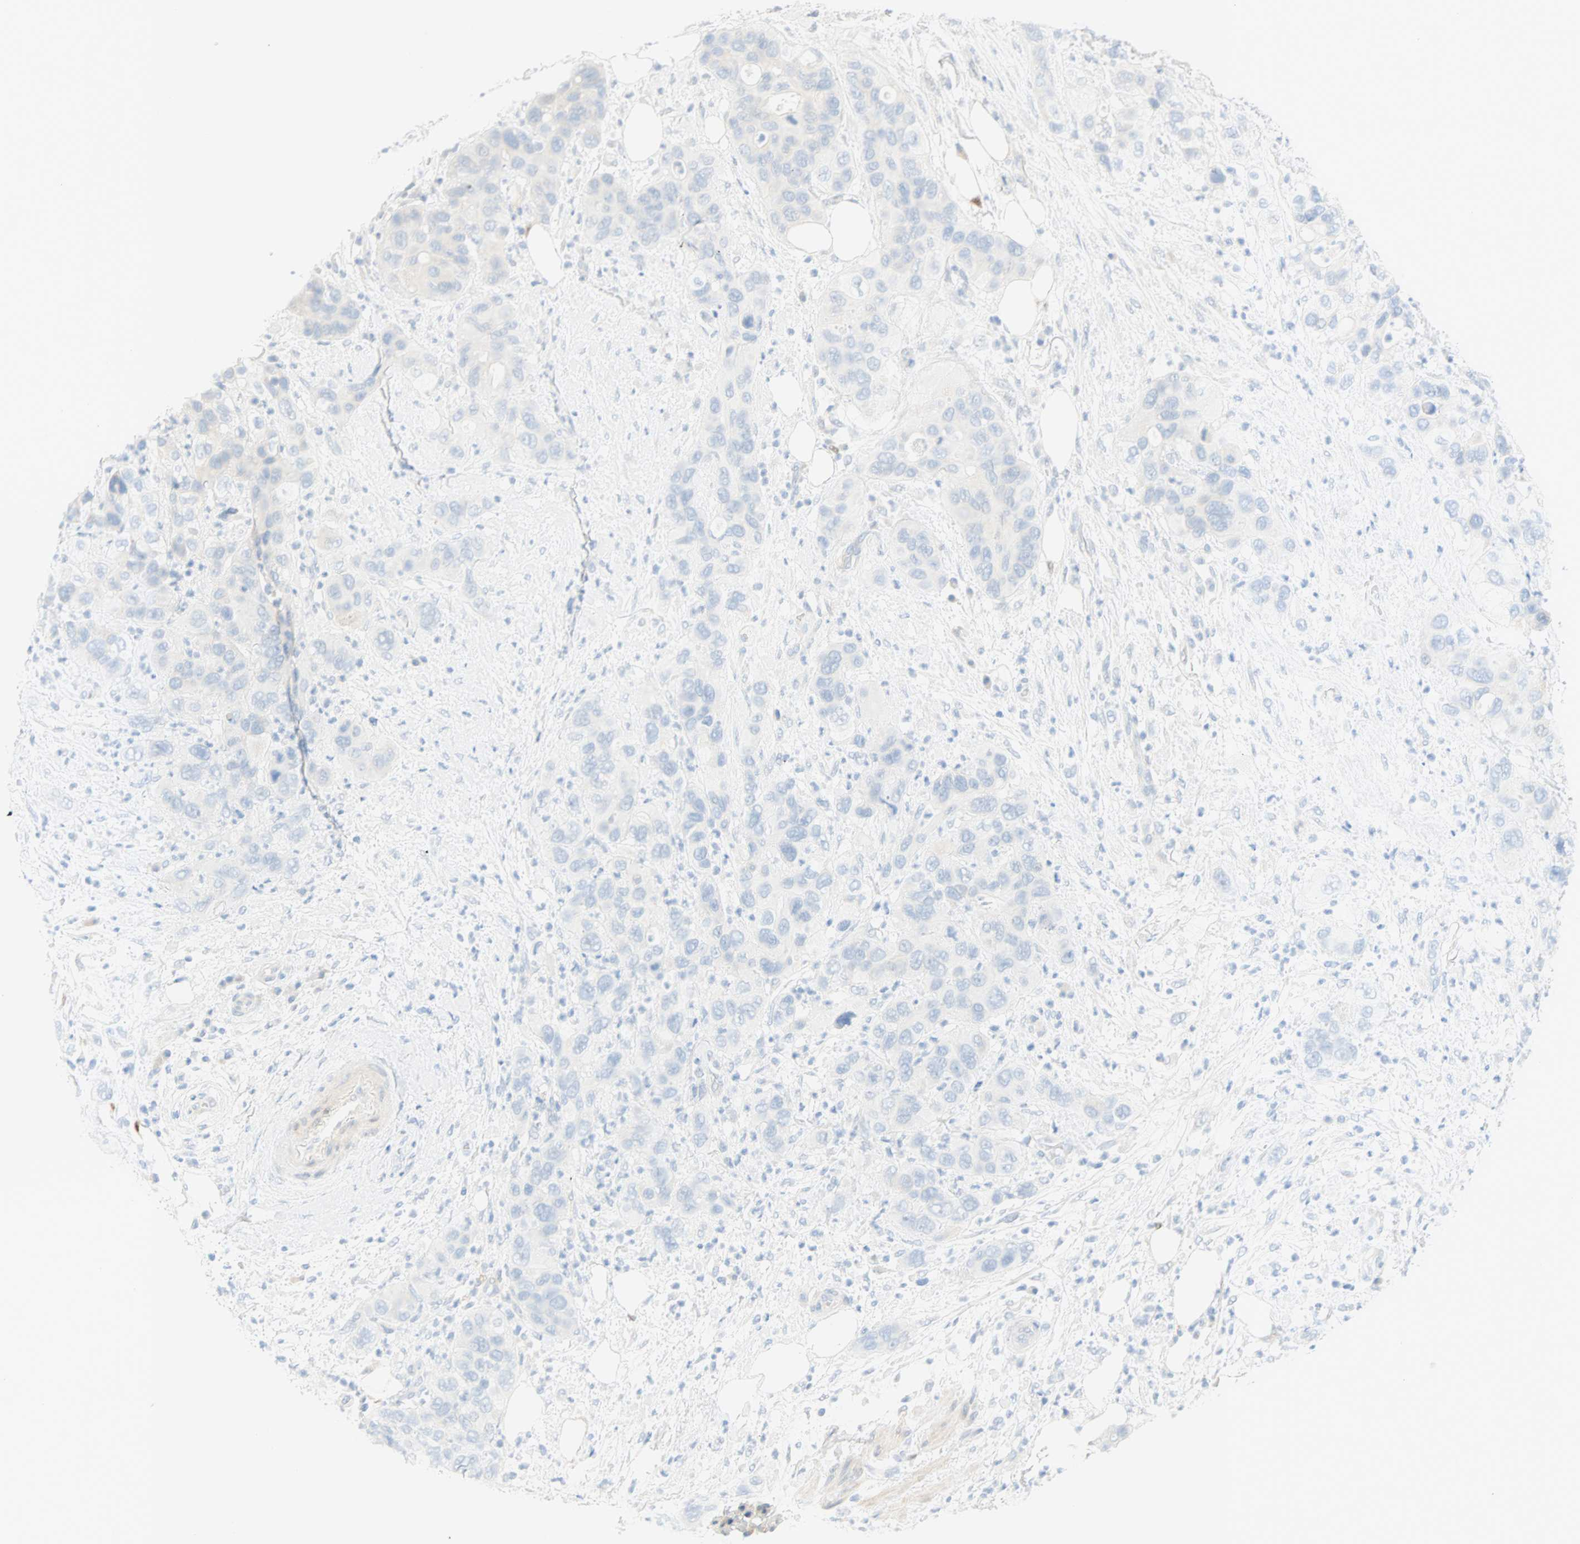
{"staining": {"intensity": "negative", "quantity": "none", "location": "none"}, "tissue": "pancreatic cancer", "cell_type": "Tumor cells", "image_type": "cancer", "snomed": [{"axis": "morphology", "description": "Adenocarcinoma, NOS"}, {"axis": "topography", "description": "Pancreas"}], "caption": "IHC image of adenocarcinoma (pancreatic) stained for a protein (brown), which exhibits no staining in tumor cells.", "gene": "SELENBP1", "patient": {"sex": "female", "age": 71}}